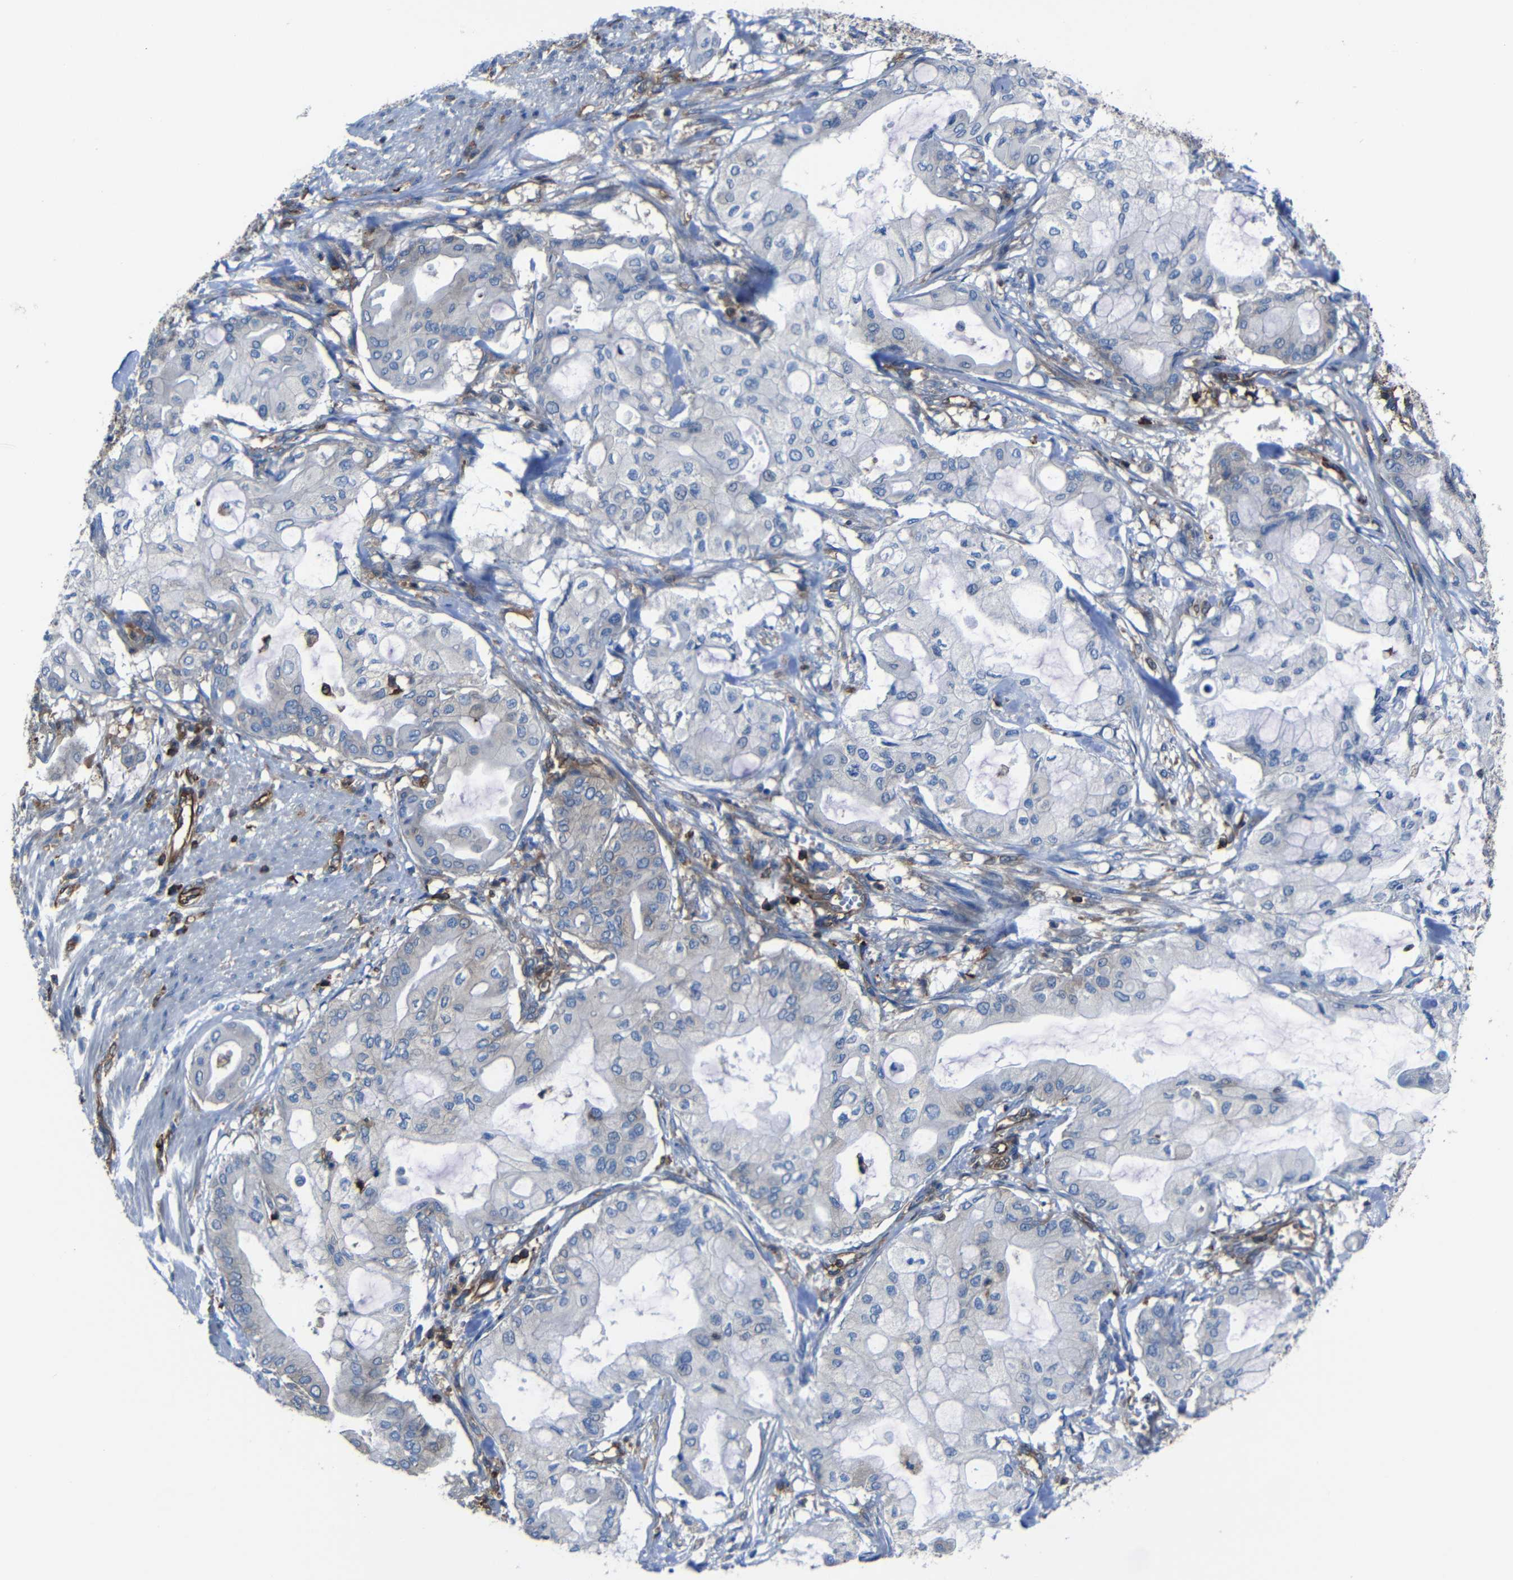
{"staining": {"intensity": "weak", "quantity": "<25%", "location": "cytoplasmic/membranous"}, "tissue": "pancreatic cancer", "cell_type": "Tumor cells", "image_type": "cancer", "snomed": [{"axis": "morphology", "description": "Adenocarcinoma, NOS"}, {"axis": "morphology", "description": "Adenocarcinoma, metastatic, NOS"}, {"axis": "topography", "description": "Lymph node"}, {"axis": "topography", "description": "Pancreas"}, {"axis": "topography", "description": "Duodenum"}], "caption": "Immunohistochemical staining of pancreatic cancer demonstrates no significant expression in tumor cells.", "gene": "ARHGEF1", "patient": {"sex": "female", "age": 64}}